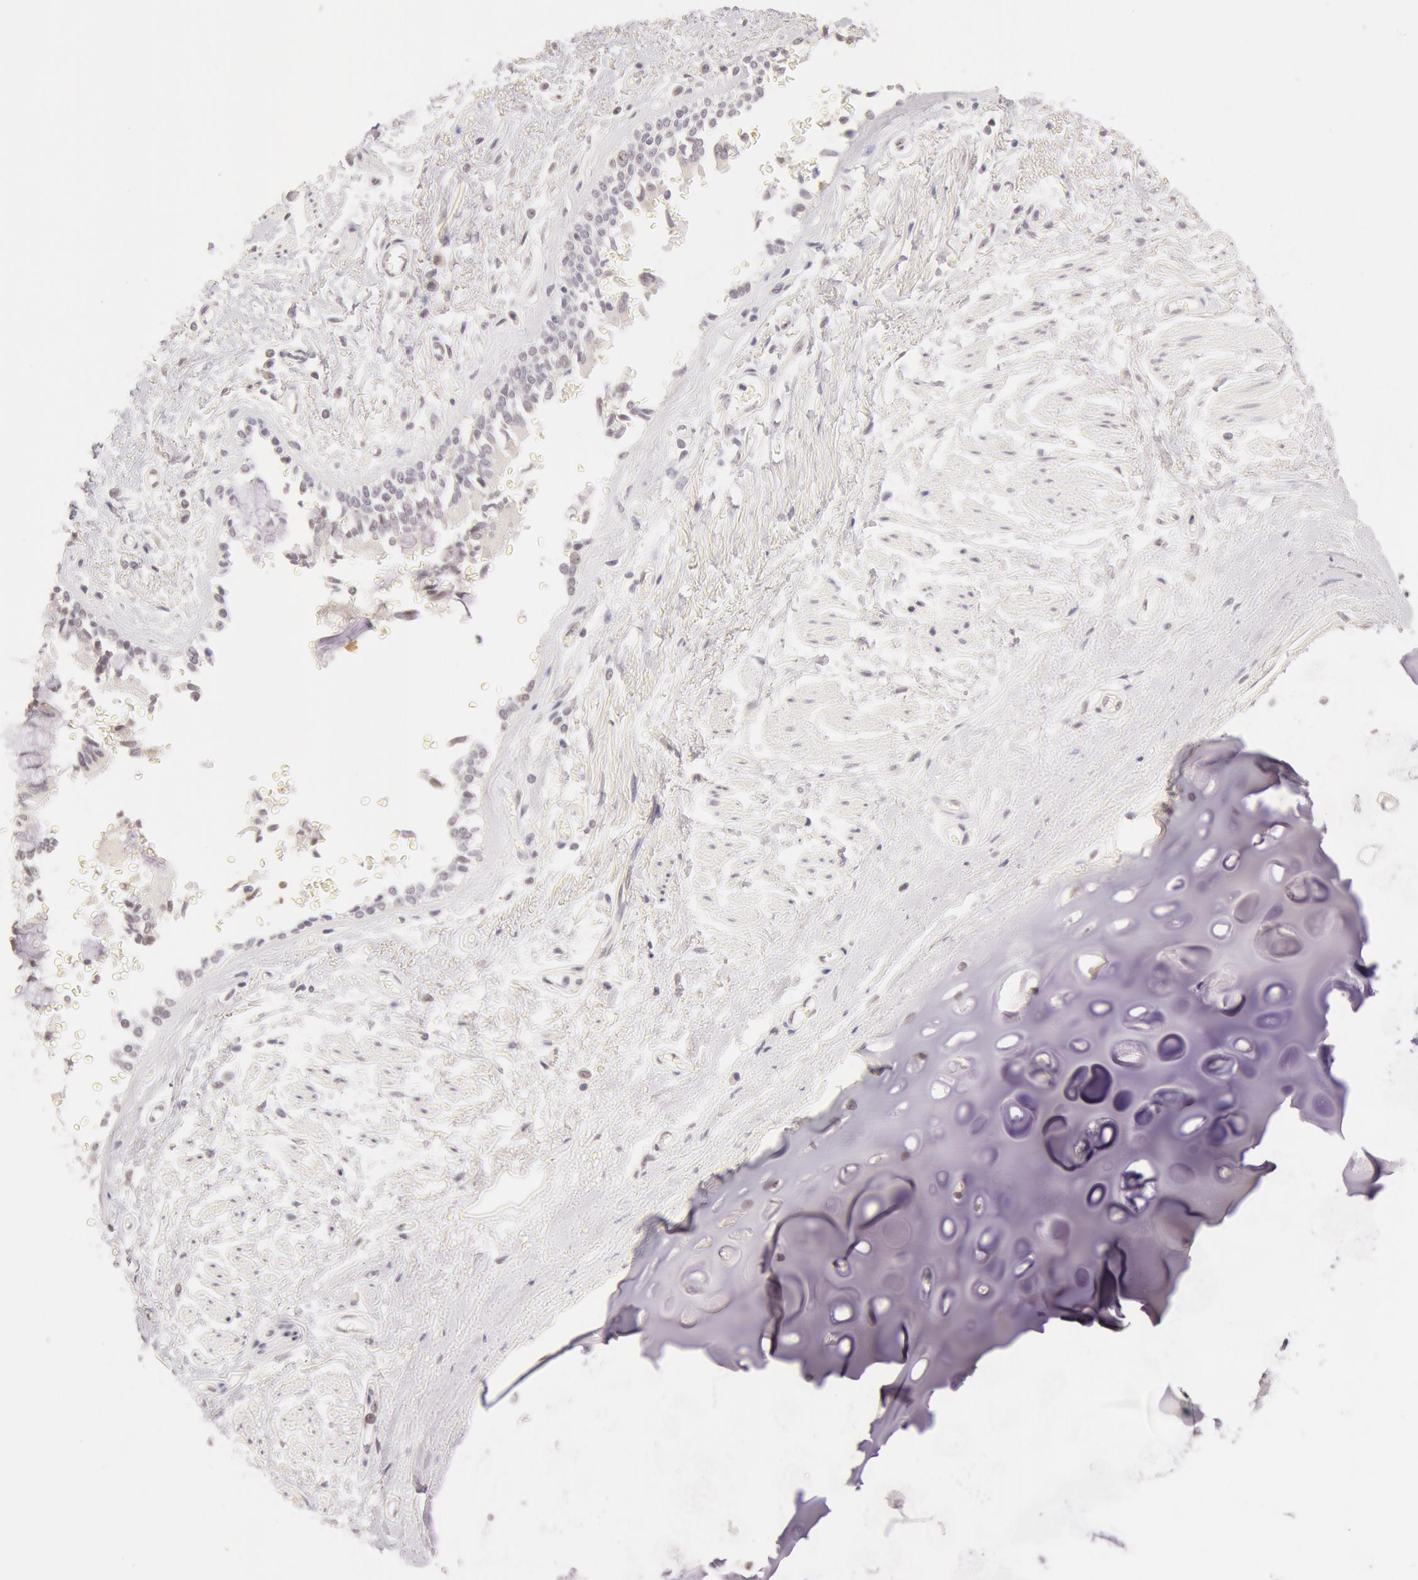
{"staining": {"intensity": "negative", "quantity": "none", "location": "none"}, "tissue": "adipose tissue", "cell_type": "Adipocytes", "image_type": "normal", "snomed": [{"axis": "morphology", "description": "Normal tissue, NOS"}, {"axis": "topography", "description": "Cartilage tissue"}, {"axis": "topography", "description": "Lung"}], "caption": "Immunohistochemistry photomicrograph of normal adipose tissue stained for a protein (brown), which reveals no positivity in adipocytes.", "gene": "ZNF597", "patient": {"sex": "male", "age": 65}}